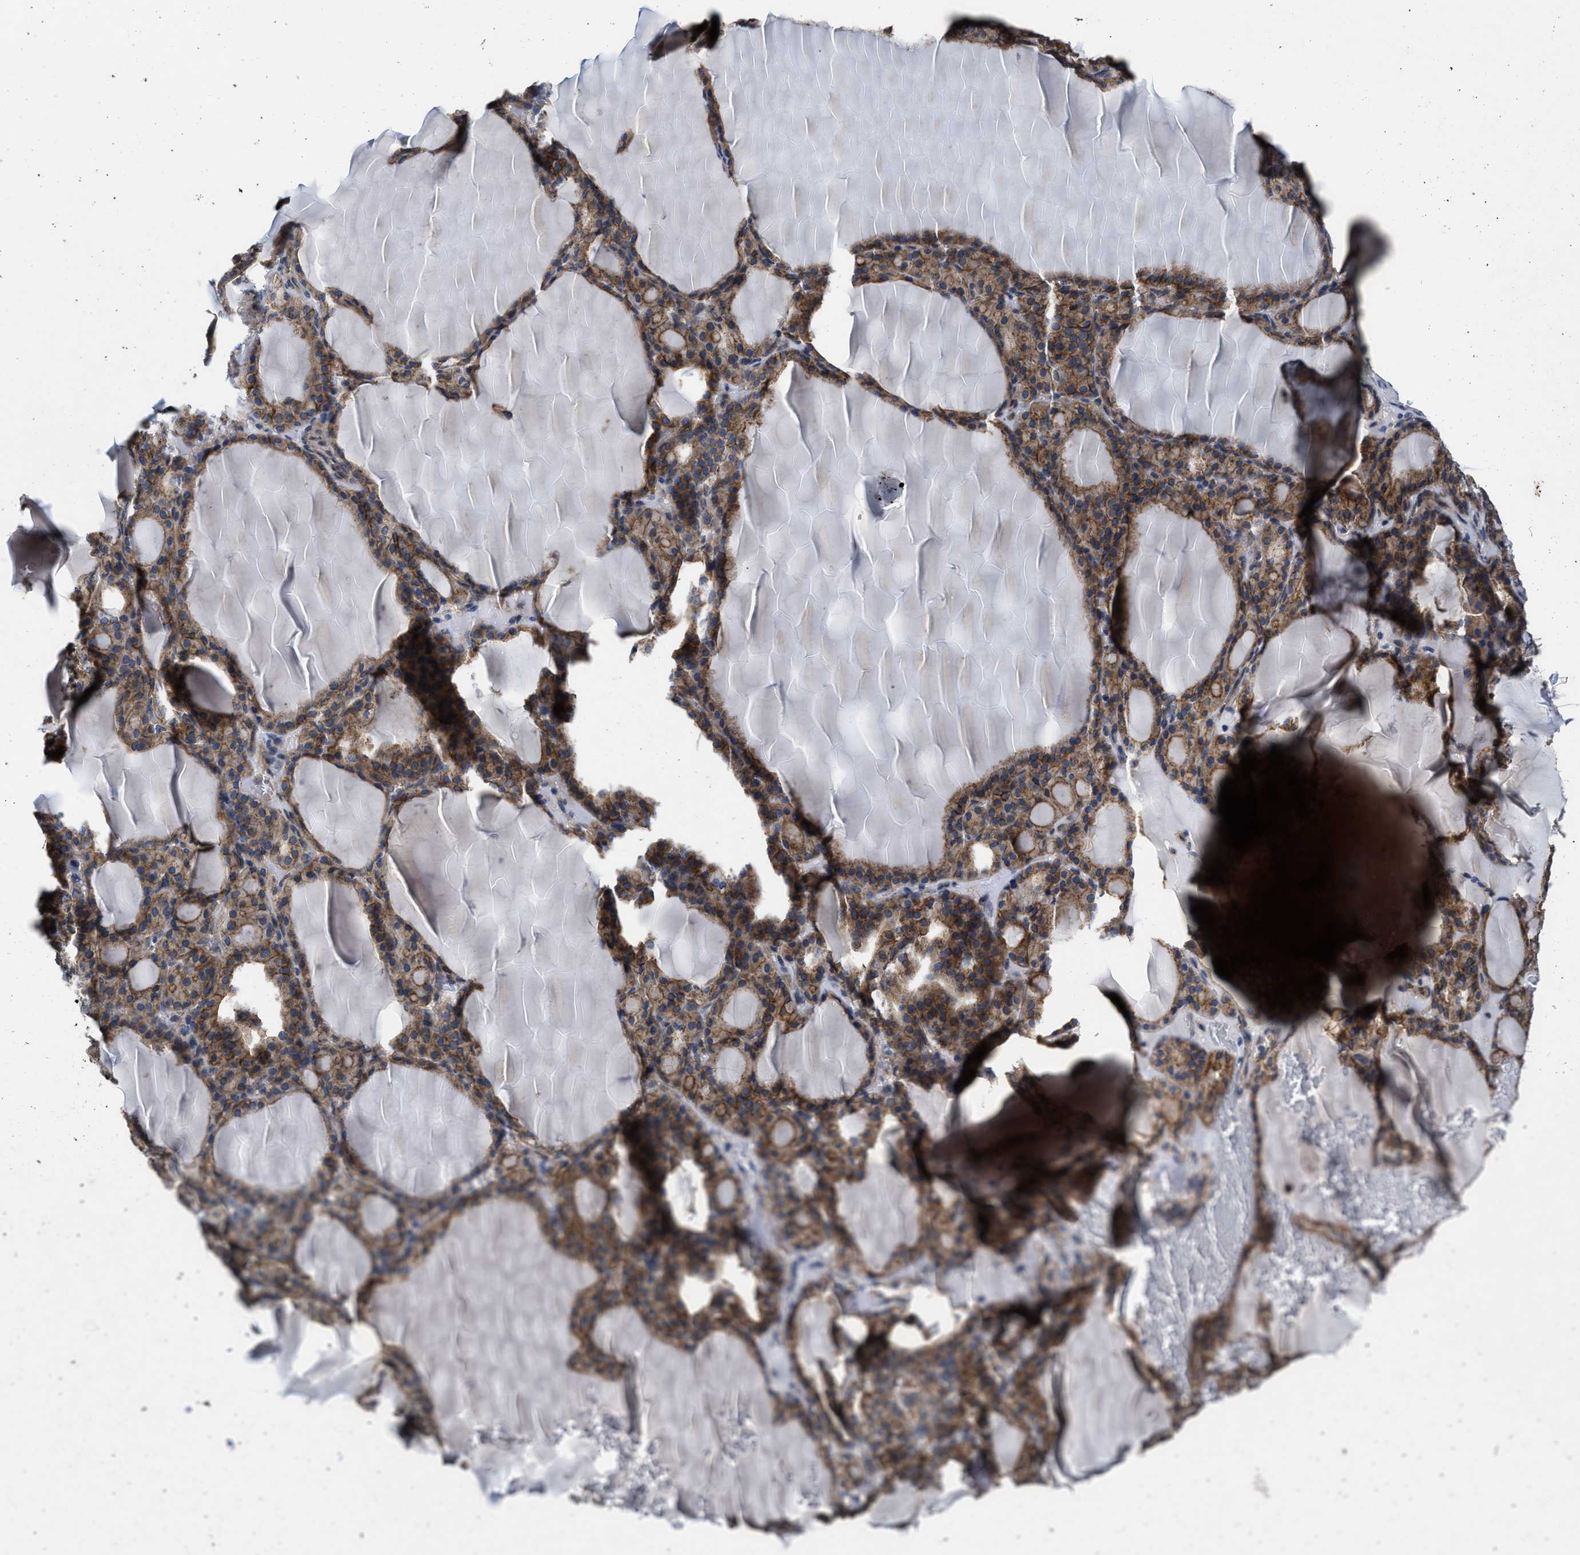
{"staining": {"intensity": "moderate", "quantity": ">75%", "location": "cytoplasmic/membranous"}, "tissue": "thyroid gland", "cell_type": "Glandular cells", "image_type": "normal", "snomed": [{"axis": "morphology", "description": "Normal tissue, NOS"}, {"axis": "topography", "description": "Thyroid gland"}], "caption": "Protein staining of unremarkable thyroid gland shows moderate cytoplasmic/membranous staining in about >75% of glandular cells. (DAB = brown stain, brightfield microscopy at high magnification).", "gene": "PKD2", "patient": {"sex": "female", "age": 28}}